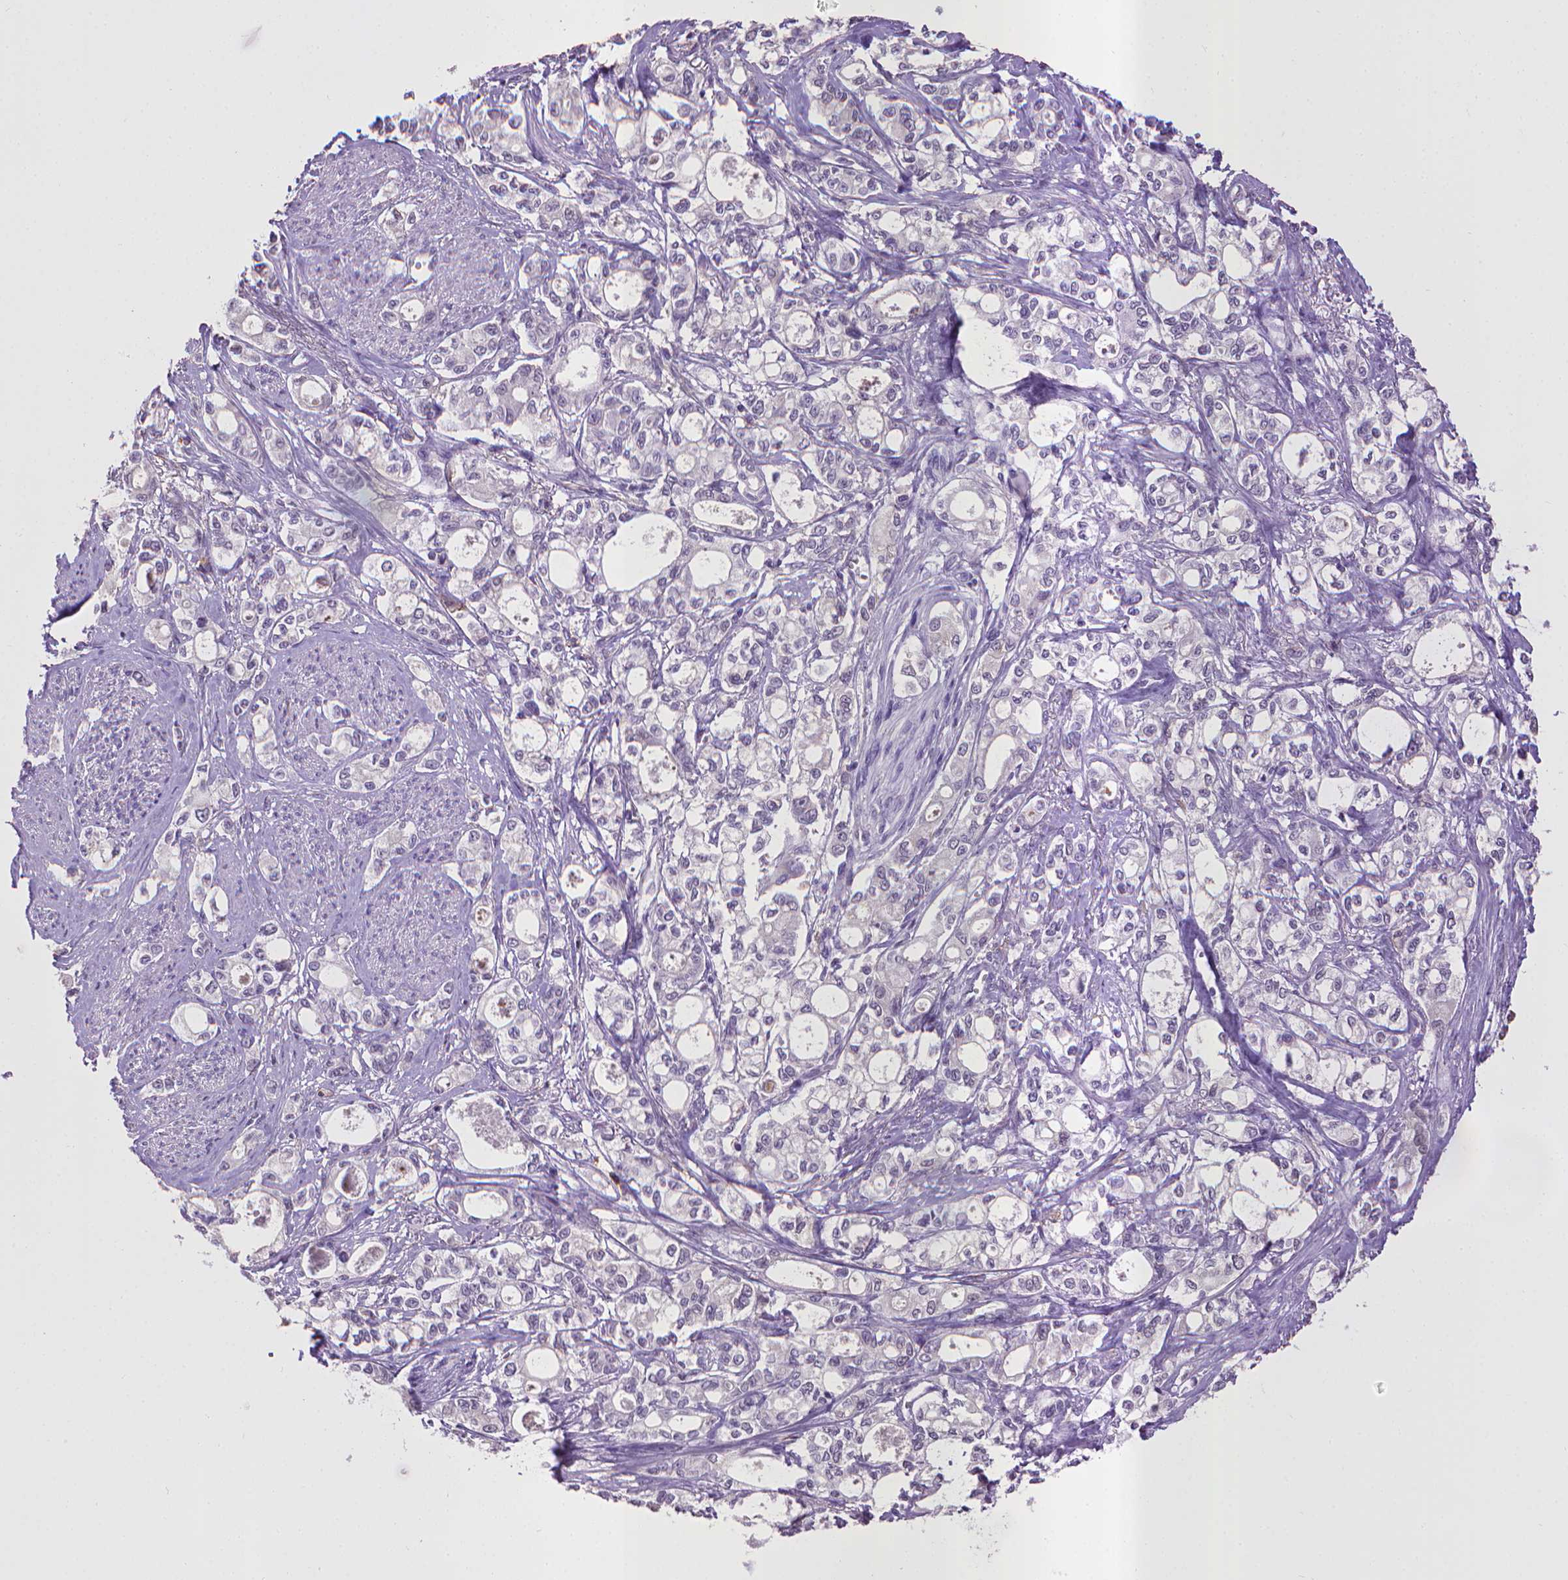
{"staining": {"intensity": "negative", "quantity": "none", "location": "none"}, "tissue": "stomach cancer", "cell_type": "Tumor cells", "image_type": "cancer", "snomed": [{"axis": "morphology", "description": "Adenocarcinoma, NOS"}, {"axis": "topography", "description": "Stomach"}], "caption": "DAB (3,3'-diaminobenzidine) immunohistochemical staining of human stomach cancer exhibits no significant positivity in tumor cells.", "gene": "CPM", "patient": {"sex": "male", "age": 63}}